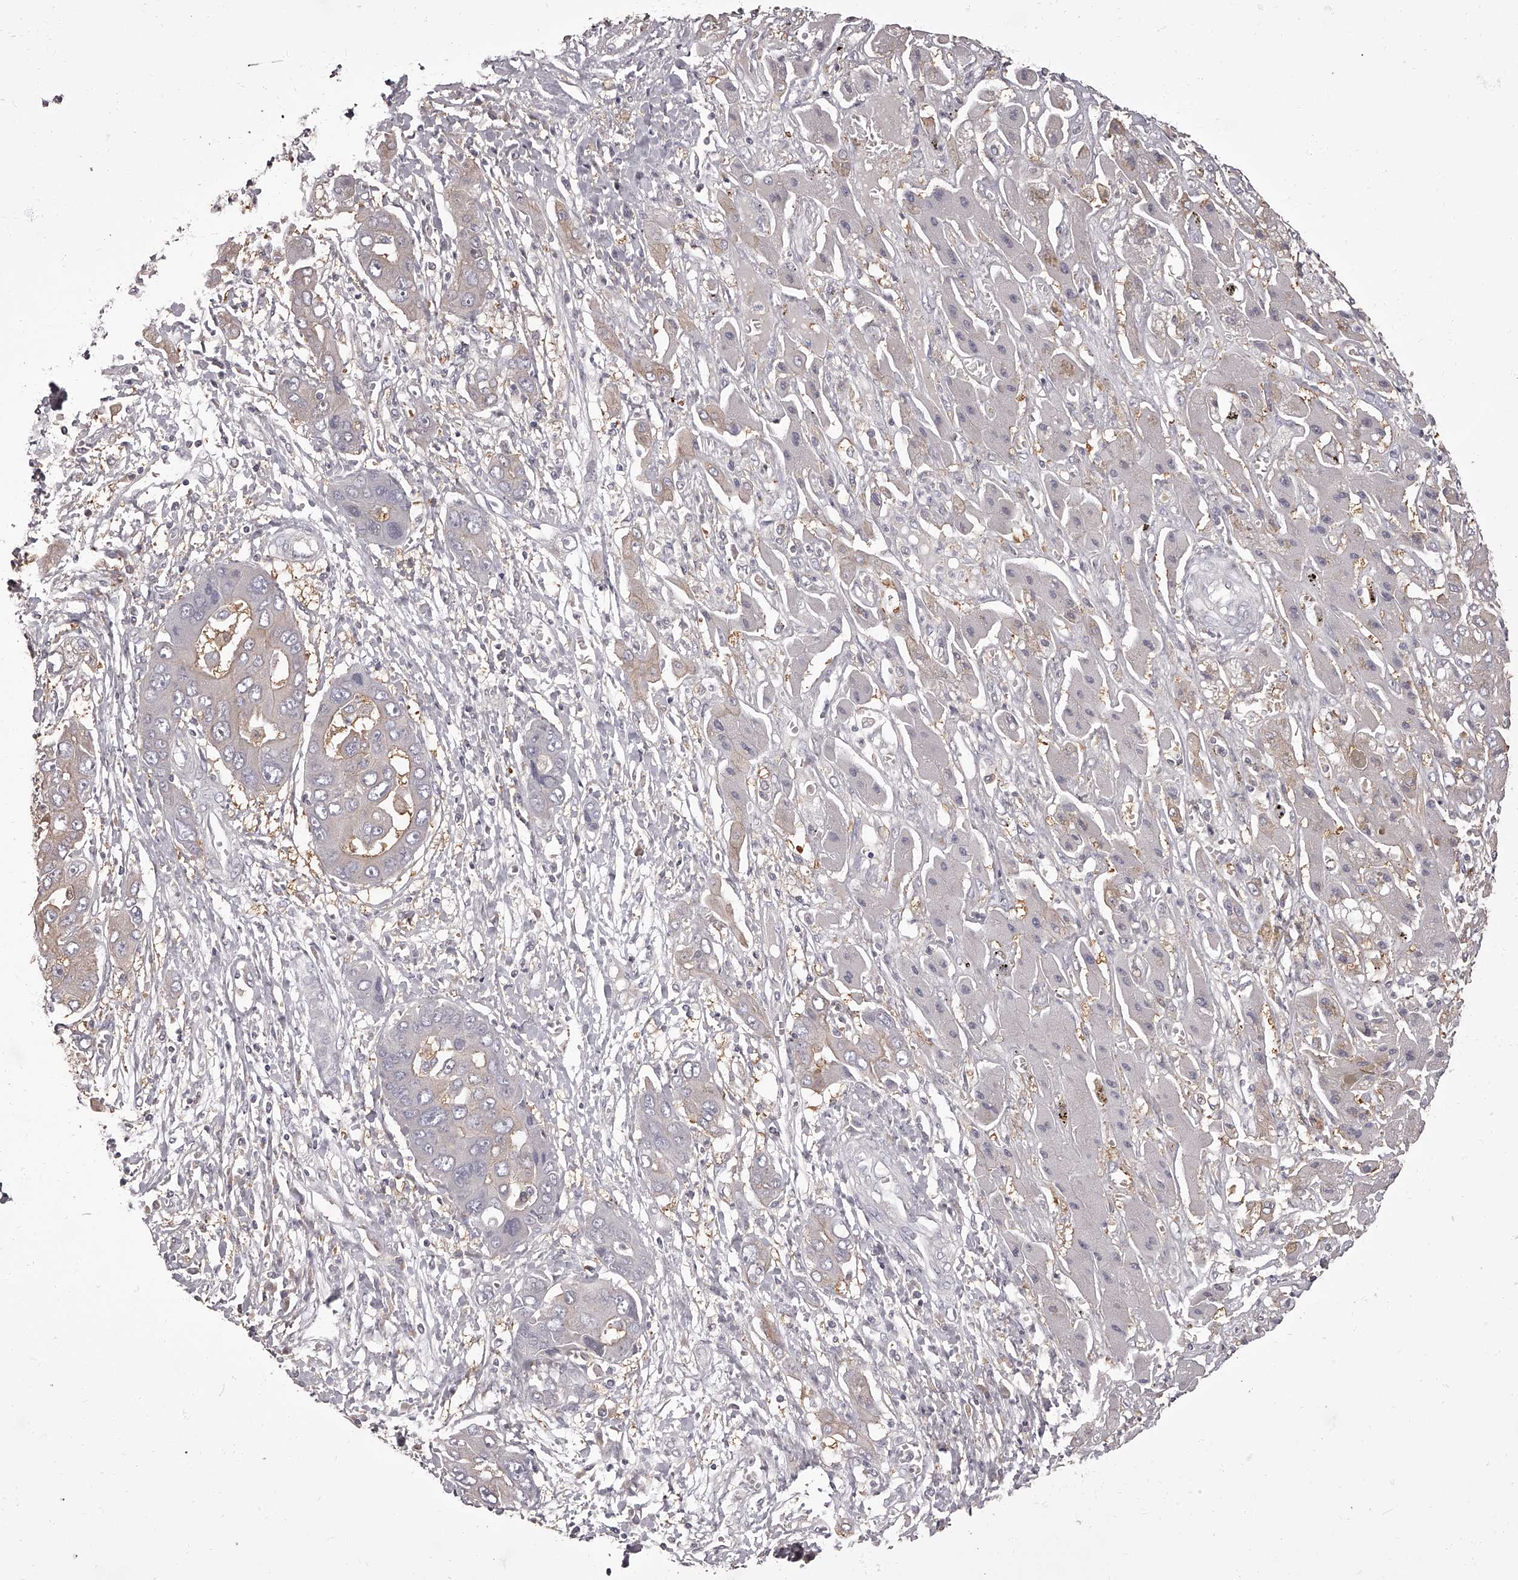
{"staining": {"intensity": "weak", "quantity": "<25%", "location": "cytoplasmic/membranous"}, "tissue": "liver cancer", "cell_type": "Tumor cells", "image_type": "cancer", "snomed": [{"axis": "morphology", "description": "Cholangiocarcinoma"}, {"axis": "topography", "description": "Liver"}], "caption": "The photomicrograph displays no staining of tumor cells in cholangiocarcinoma (liver). (Brightfield microscopy of DAB IHC at high magnification).", "gene": "APEH", "patient": {"sex": "male", "age": 67}}